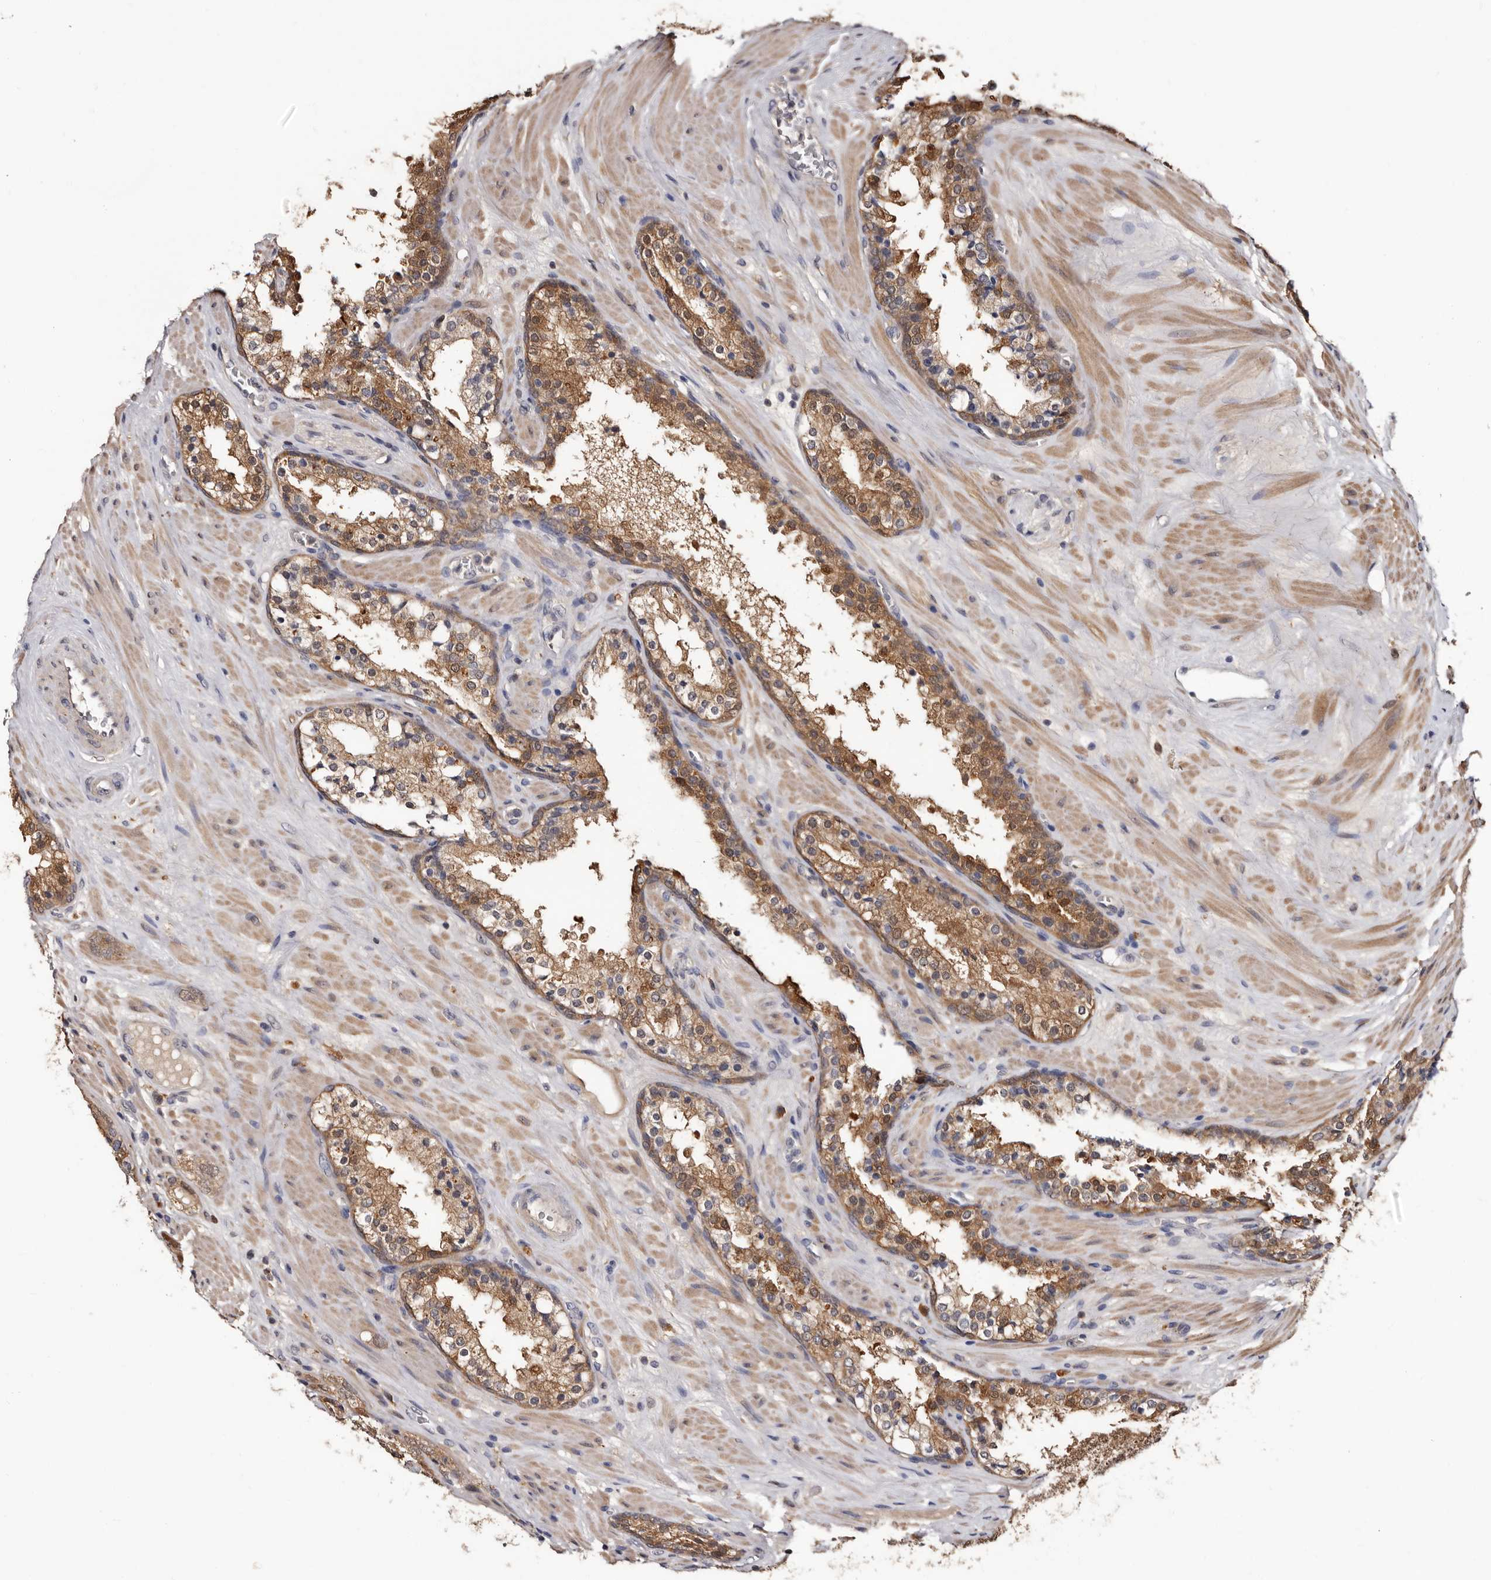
{"staining": {"intensity": "moderate", "quantity": "25%-75%", "location": "cytoplasmic/membranous,nuclear"}, "tissue": "prostate cancer", "cell_type": "Tumor cells", "image_type": "cancer", "snomed": [{"axis": "morphology", "description": "Adenocarcinoma, High grade"}, {"axis": "topography", "description": "Prostate"}], "caption": "Protein staining displays moderate cytoplasmic/membranous and nuclear staining in about 25%-75% of tumor cells in prostate adenocarcinoma (high-grade). (DAB IHC with brightfield microscopy, high magnification).", "gene": "DNPH1", "patient": {"sex": "male", "age": 56}}